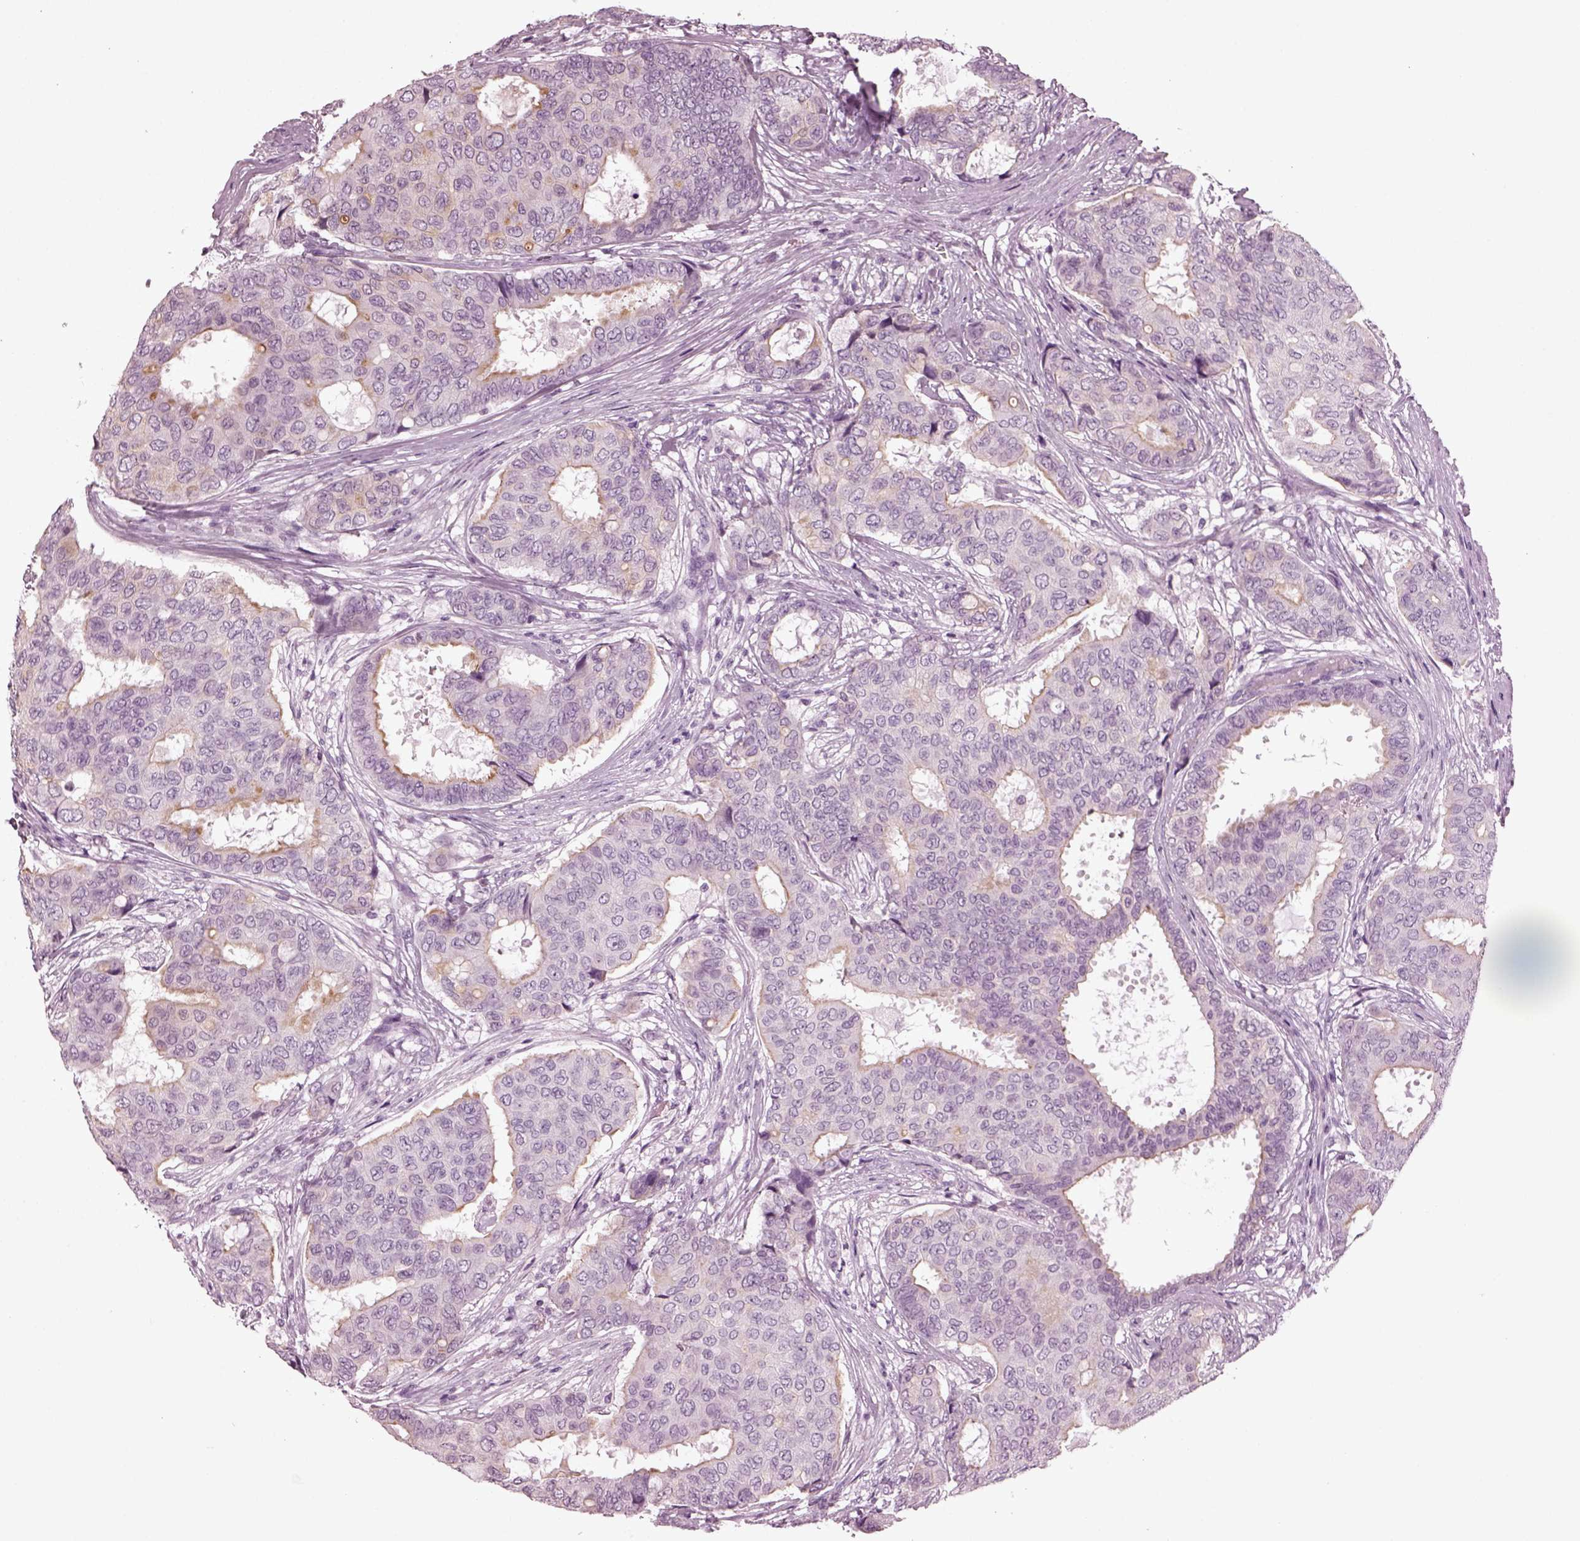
{"staining": {"intensity": "moderate", "quantity": "<25%", "location": "cytoplasmic/membranous"}, "tissue": "breast cancer", "cell_type": "Tumor cells", "image_type": "cancer", "snomed": [{"axis": "morphology", "description": "Duct carcinoma"}, {"axis": "topography", "description": "Breast"}], "caption": "A low amount of moderate cytoplasmic/membranous staining is appreciated in about <25% of tumor cells in invasive ductal carcinoma (breast) tissue. Ihc stains the protein of interest in brown and the nuclei are stained blue.", "gene": "SLC6A17", "patient": {"sex": "female", "age": 75}}